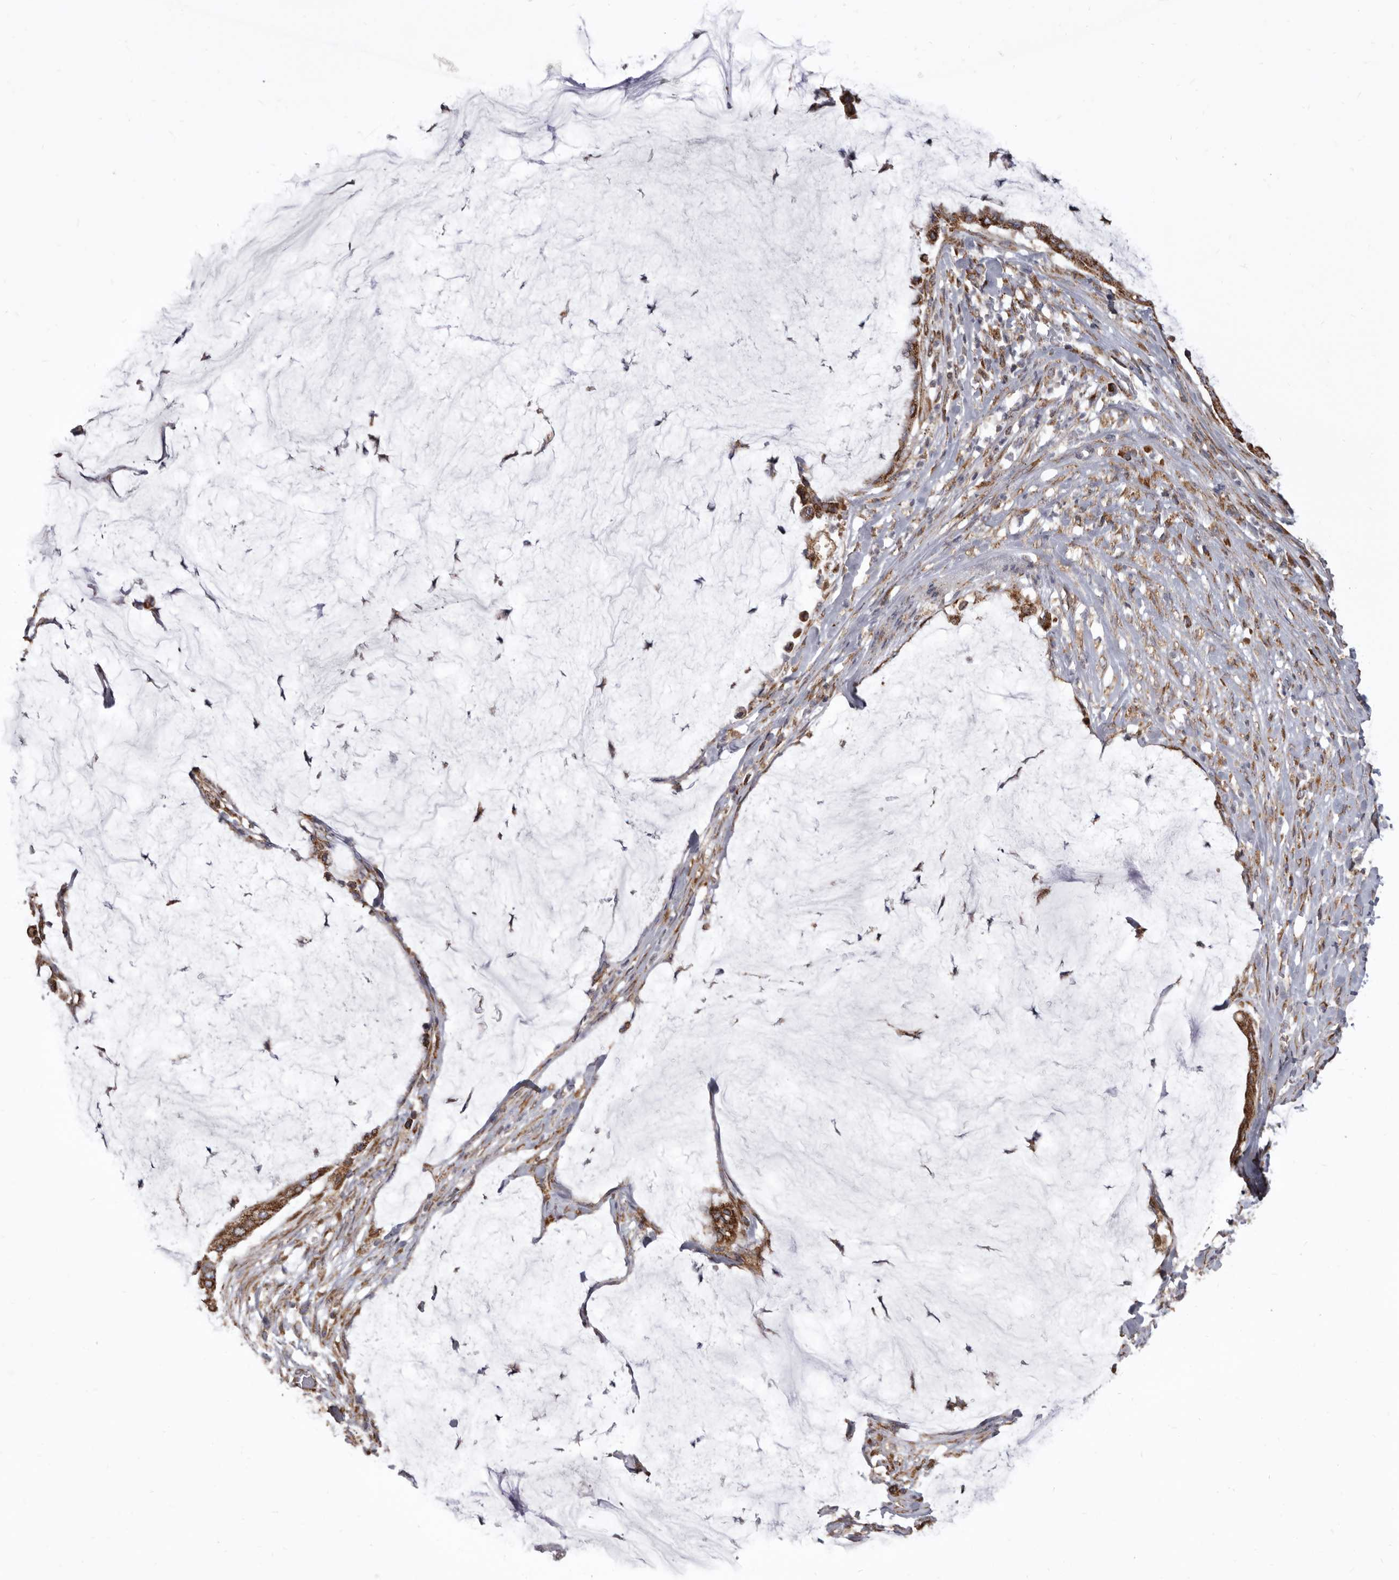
{"staining": {"intensity": "moderate", "quantity": ">75%", "location": "cytoplasmic/membranous"}, "tissue": "pancreatic cancer", "cell_type": "Tumor cells", "image_type": "cancer", "snomed": [{"axis": "morphology", "description": "Adenocarcinoma, NOS"}, {"axis": "topography", "description": "Pancreas"}], "caption": "Immunohistochemical staining of pancreatic cancer exhibits moderate cytoplasmic/membranous protein staining in approximately >75% of tumor cells.", "gene": "CDK5RAP3", "patient": {"sex": "male", "age": 41}}